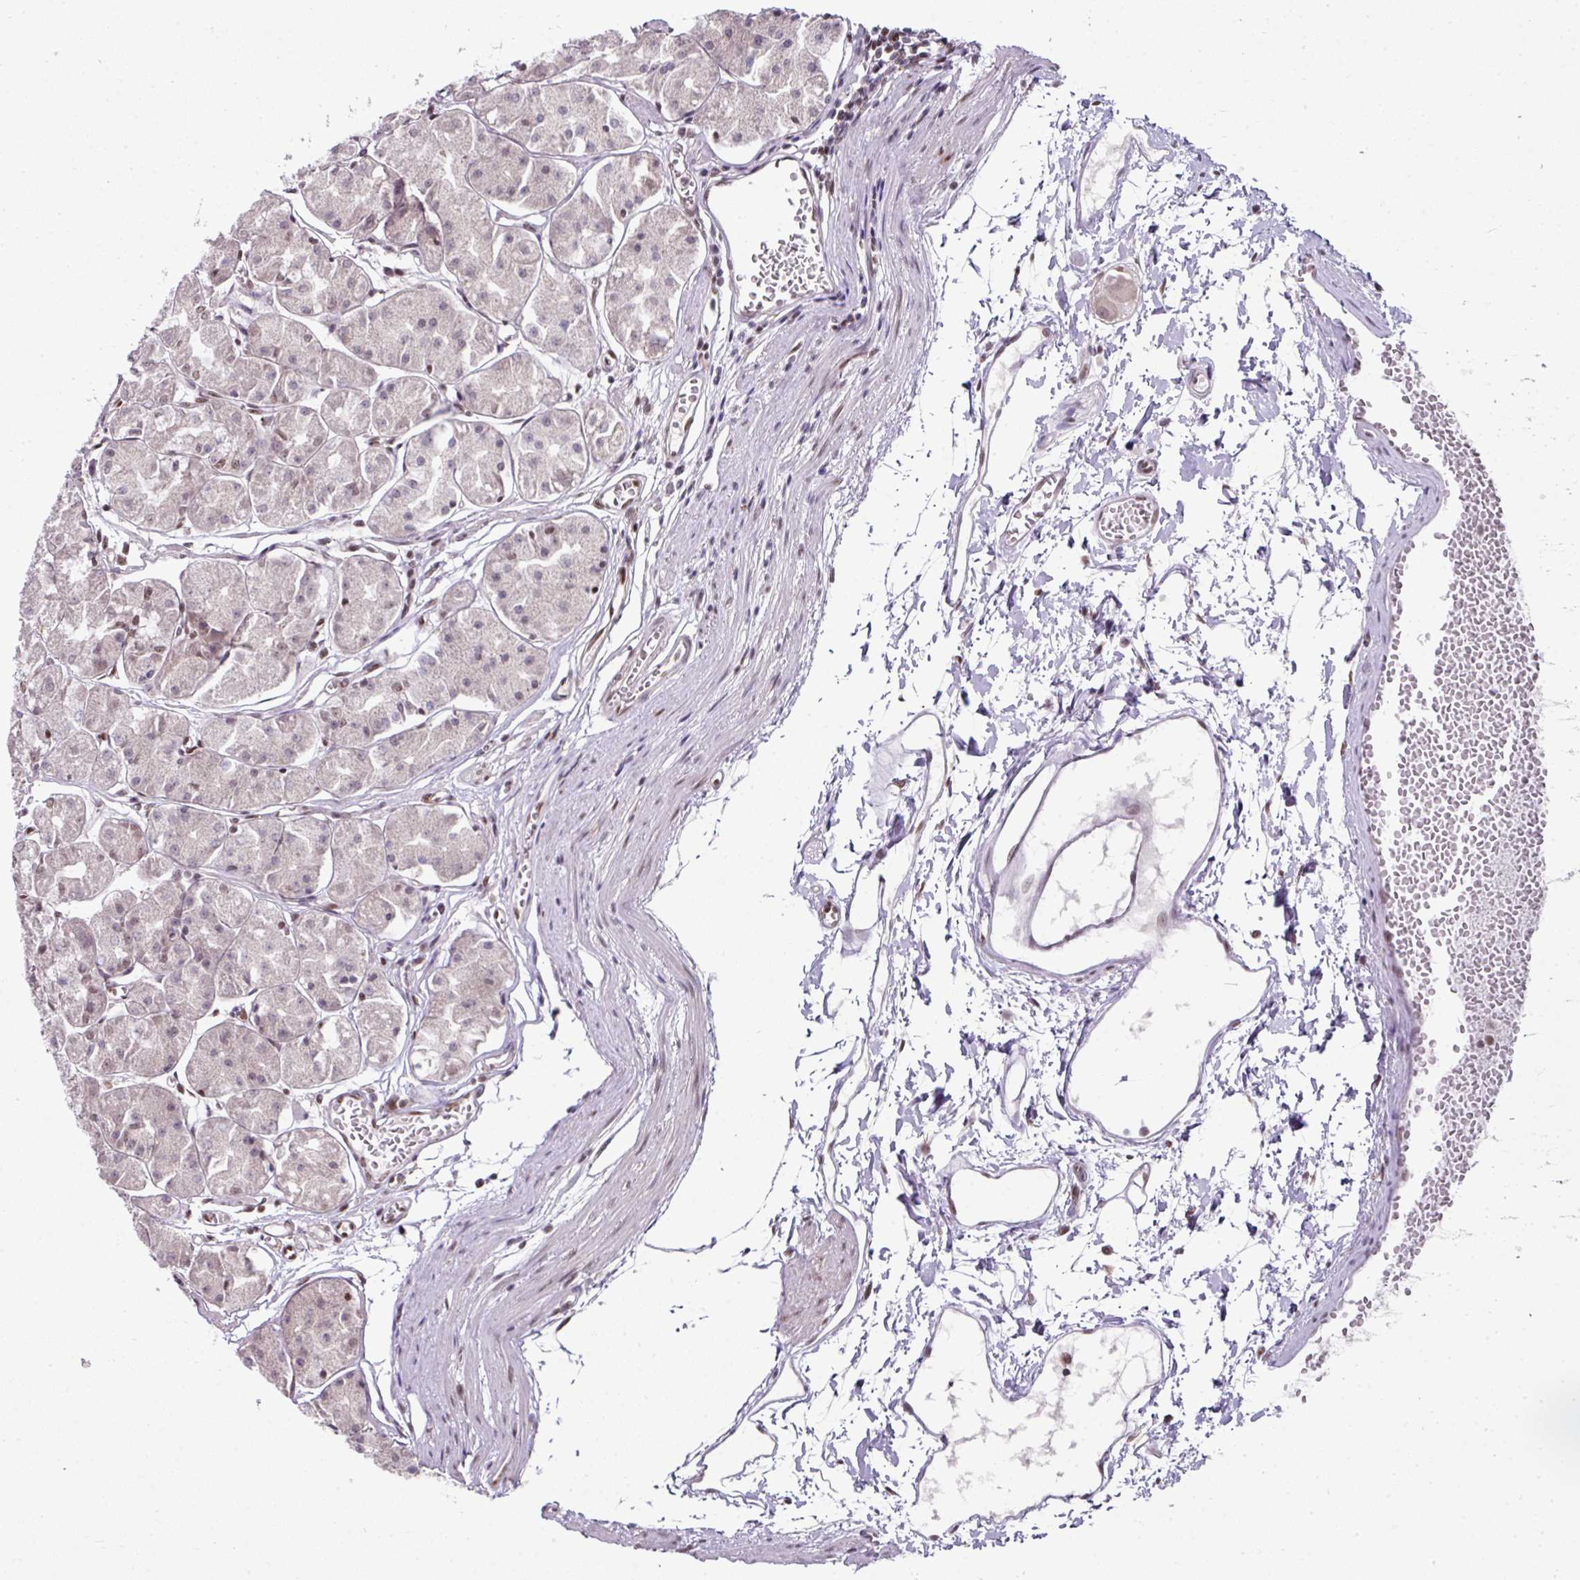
{"staining": {"intensity": "strong", "quantity": "25%-75%", "location": "nuclear"}, "tissue": "stomach", "cell_type": "Glandular cells", "image_type": "normal", "snomed": [{"axis": "morphology", "description": "Normal tissue, NOS"}, {"axis": "topography", "description": "Stomach"}], "caption": "There is high levels of strong nuclear positivity in glandular cells of normal stomach, as demonstrated by immunohistochemical staining (brown color).", "gene": "NFYA", "patient": {"sex": "male", "age": 55}}